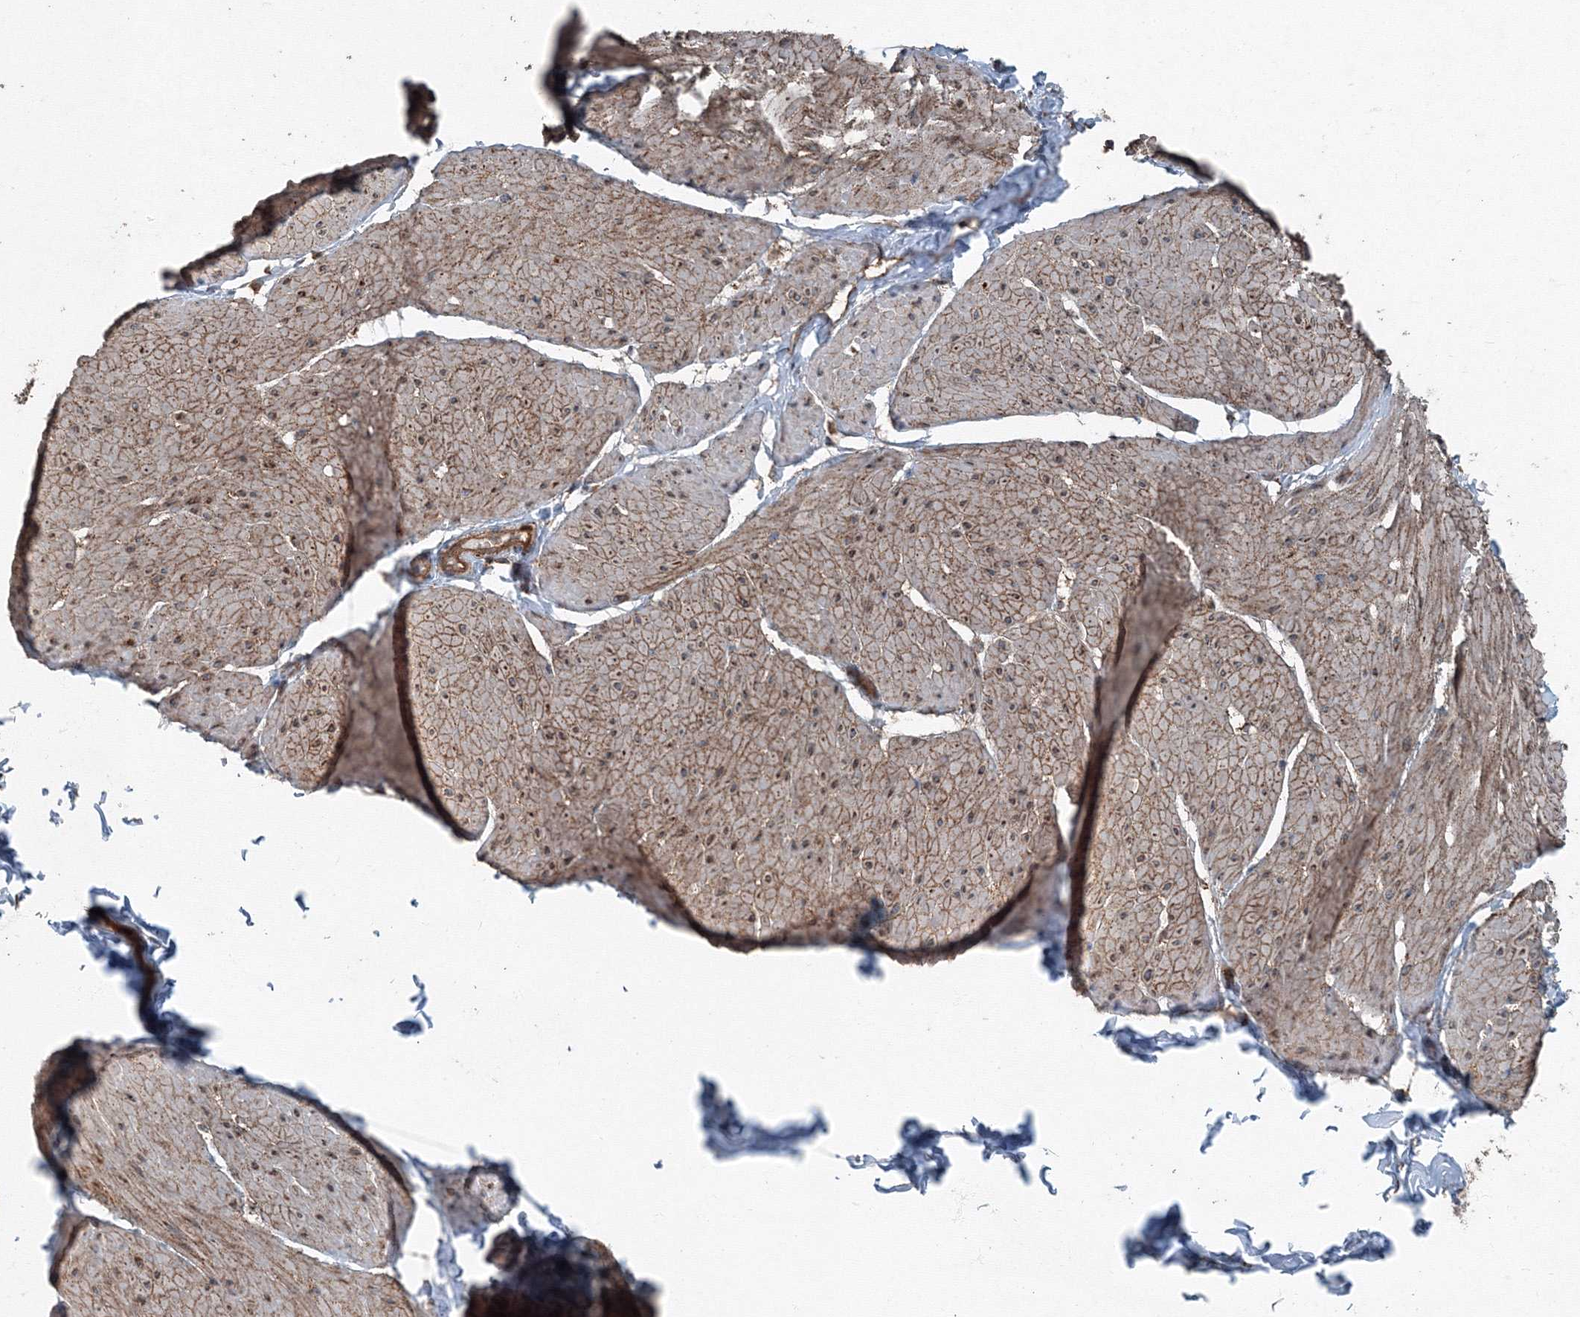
{"staining": {"intensity": "moderate", "quantity": ">75%", "location": "cytoplasmic/membranous,nuclear"}, "tissue": "smooth muscle", "cell_type": "Smooth muscle cells", "image_type": "normal", "snomed": [{"axis": "morphology", "description": "Urothelial carcinoma, High grade"}, {"axis": "topography", "description": "Urinary bladder"}], "caption": "IHC photomicrograph of normal smooth muscle: human smooth muscle stained using immunohistochemistry (IHC) displays medium levels of moderate protein expression localized specifically in the cytoplasmic/membranous,nuclear of smooth muscle cells, appearing as a cytoplasmic/membranous,nuclear brown color.", "gene": "AASDH", "patient": {"sex": "male", "age": 46}}